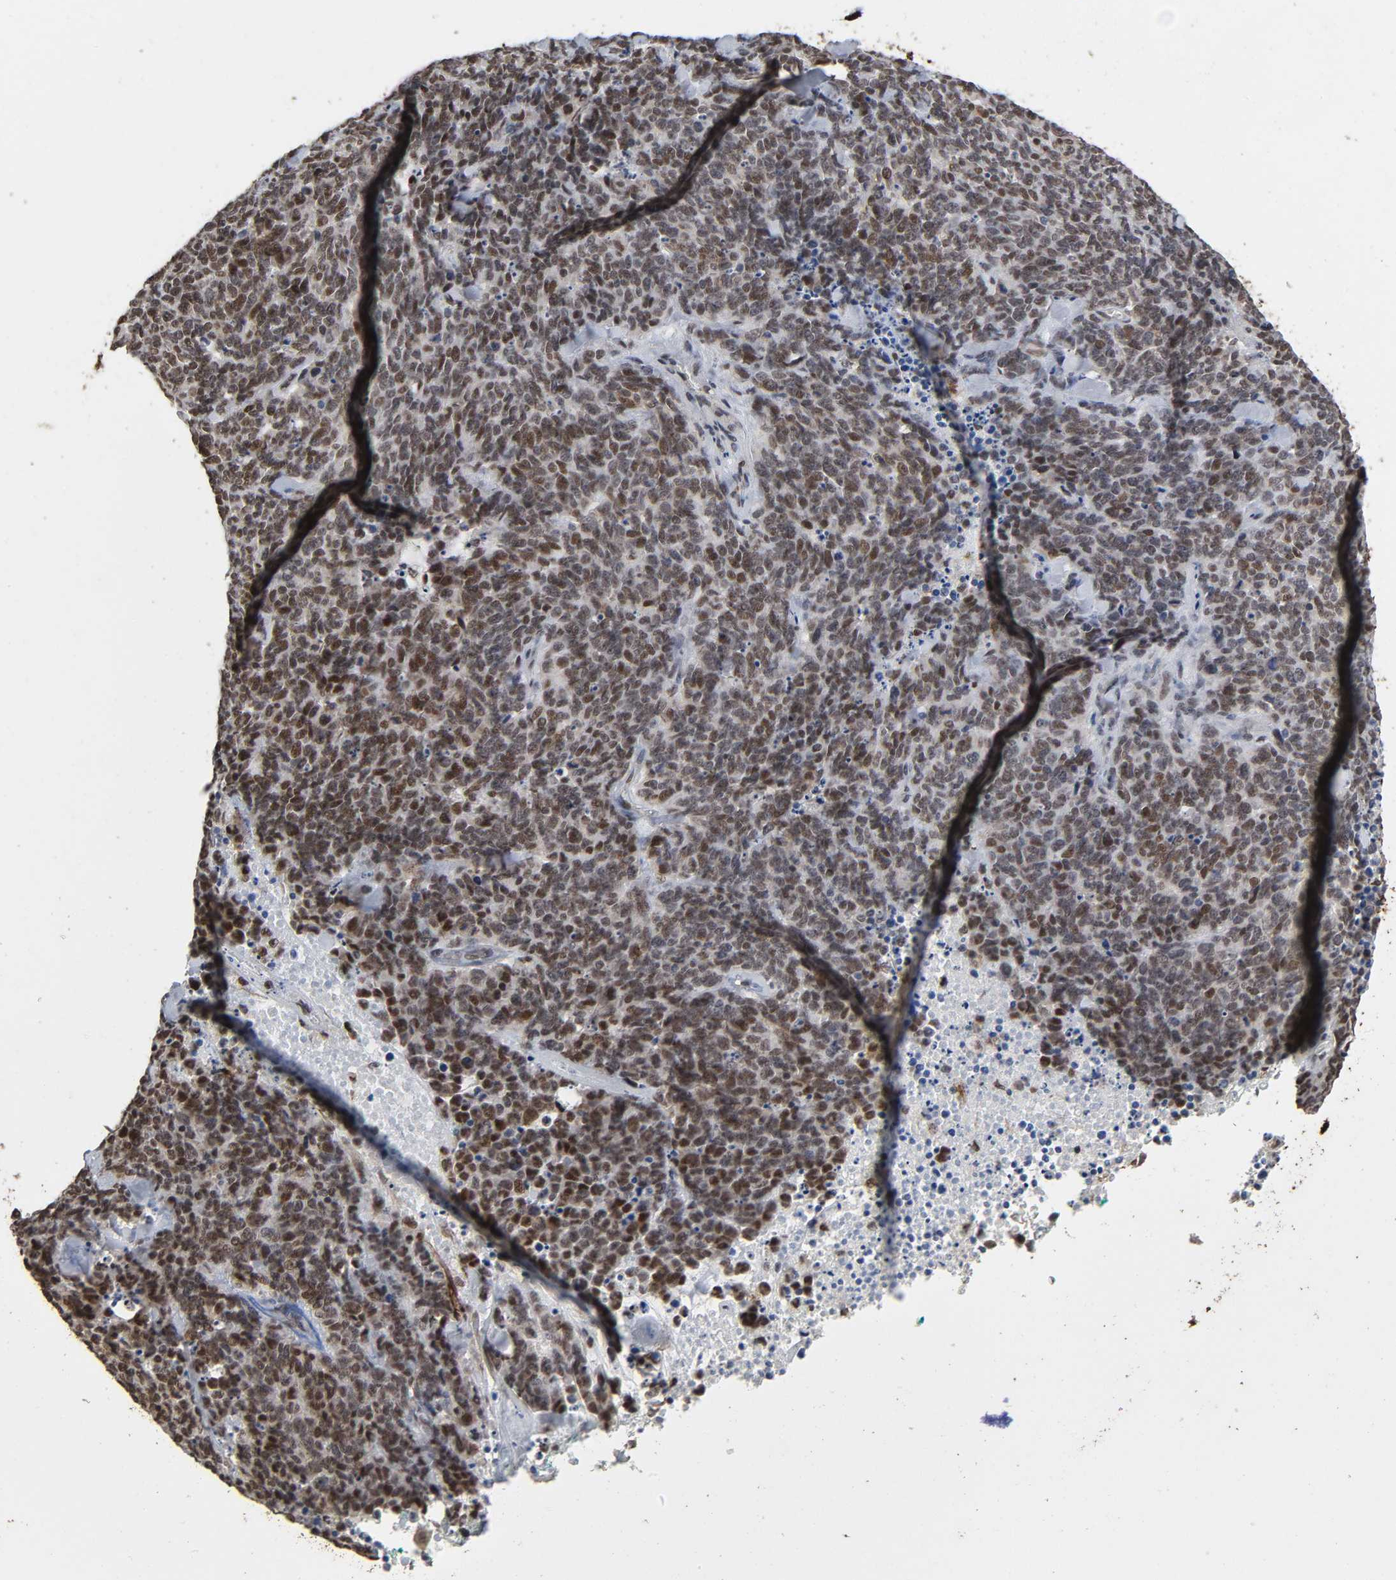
{"staining": {"intensity": "moderate", "quantity": "25%-75%", "location": "cytoplasmic/membranous,nuclear"}, "tissue": "lung cancer", "cell_type": "Tumor cells", "image_type": "cancer", "snomed": [{"axis": "morphology", "description": "Neoplasm, malignant, NOS"}, {"axis": "topography", "description": "Lung"}], "caption": "Immunohistochemistry (DAB (3,3'-diaminobenzidine)) staining of lung neoplasm (malignant) displays moderate cytoplasmic/membranous and nuclear protein staining in approximately 25%-75% of tumor cells.", "gene": "AHNAK2", "patient": {"sex": "female", "age": 58}}